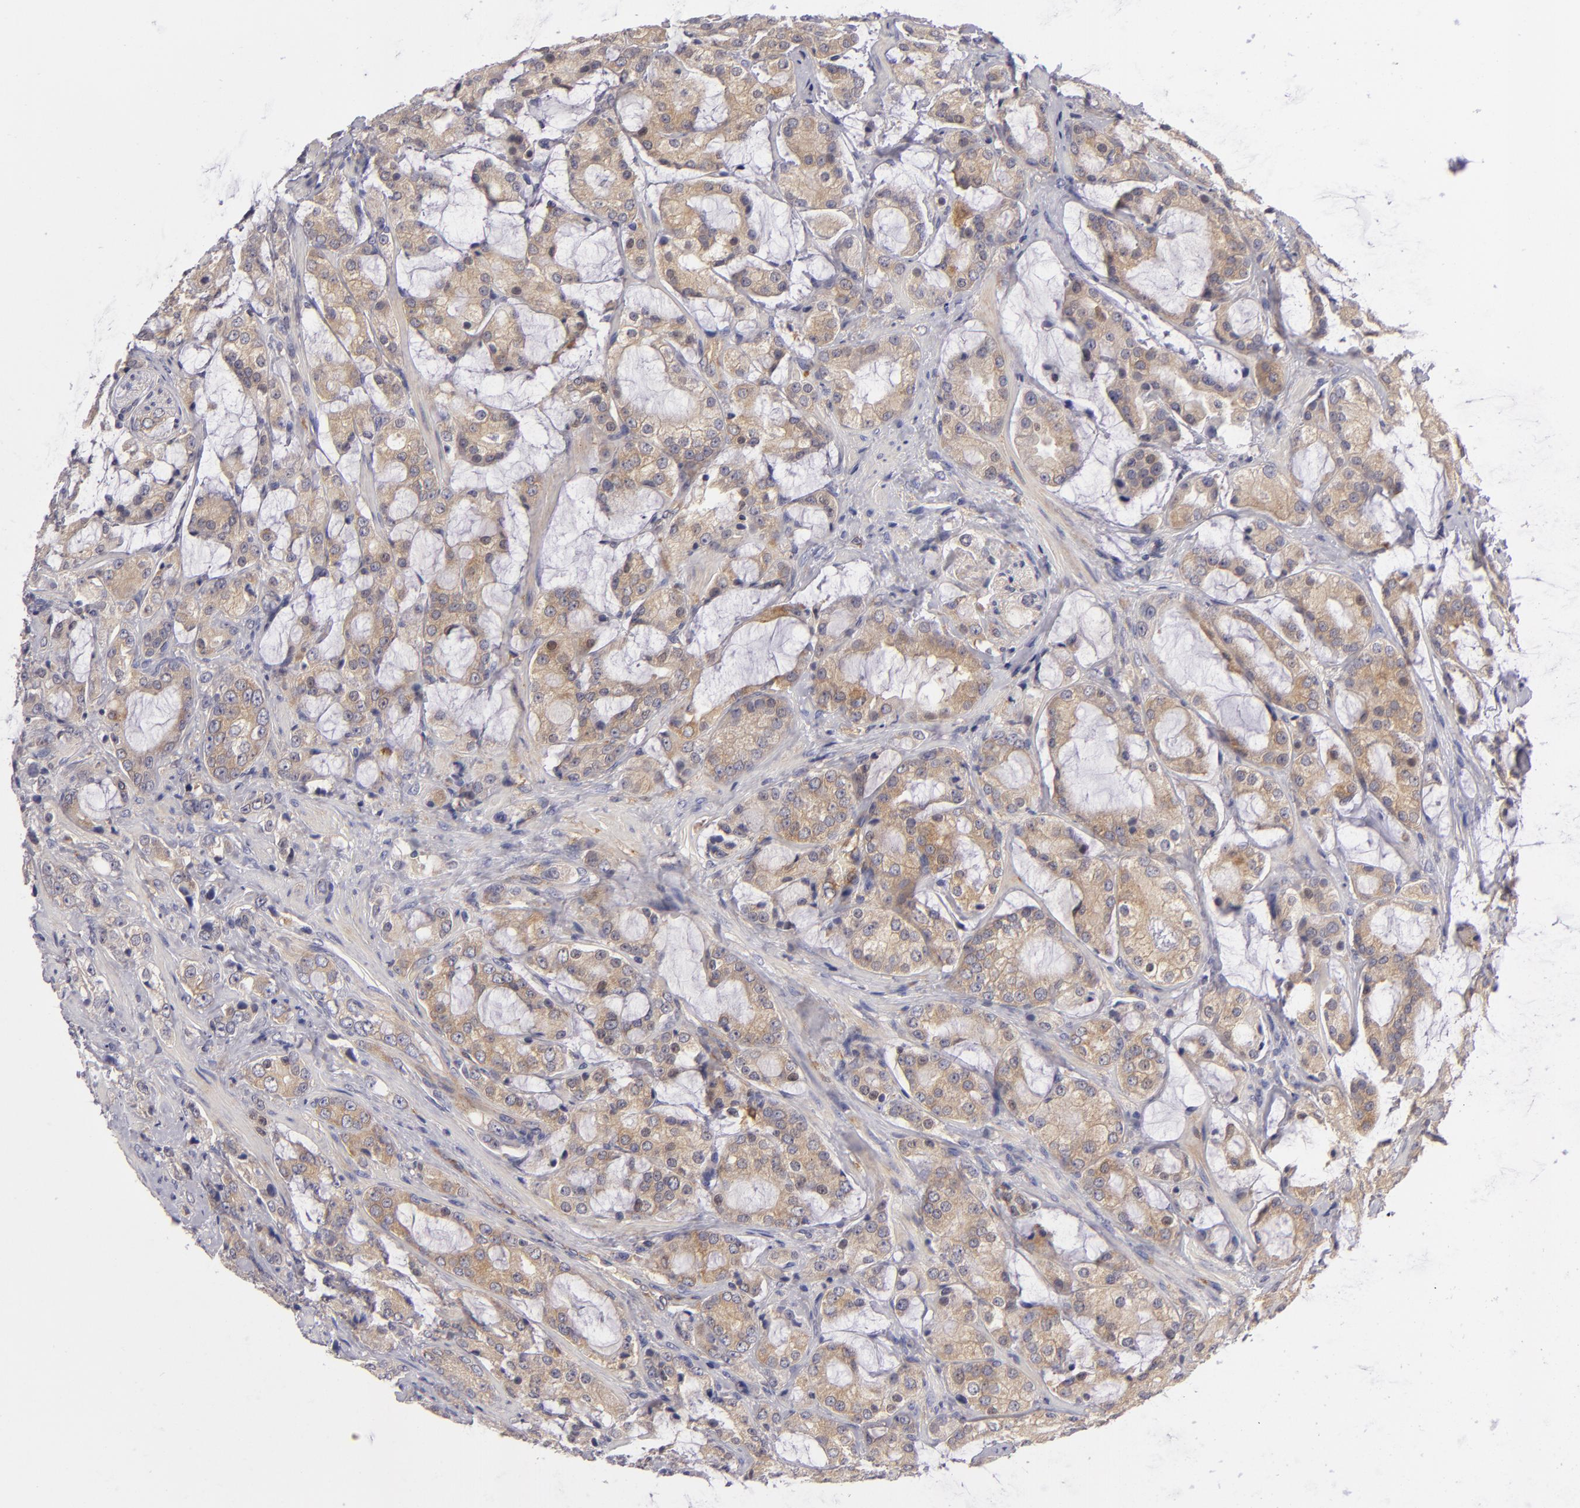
{"staining": {"intensity": "moderate", "quantity": ">75%", "location": "cytoplasmic/membranous"}, "tissue": "prostate cancer", "cell_type": "Tumor cells", "image_type": "cancer", "snomed": [{"axis": "morphology", "description": "Adenocarcinoma, Medium grade"}, {"axis": "topography", "description": "Prostate"}], "caption": "This is a micrograph of immunohistochemistry staining of prostate medium-grade adenocarcinoma, which shows moderate positivity in the cytoplasmic/membranous of tumor cells.", "gene": "MMP10", "patient": {"sex": "male", "age": 70}}